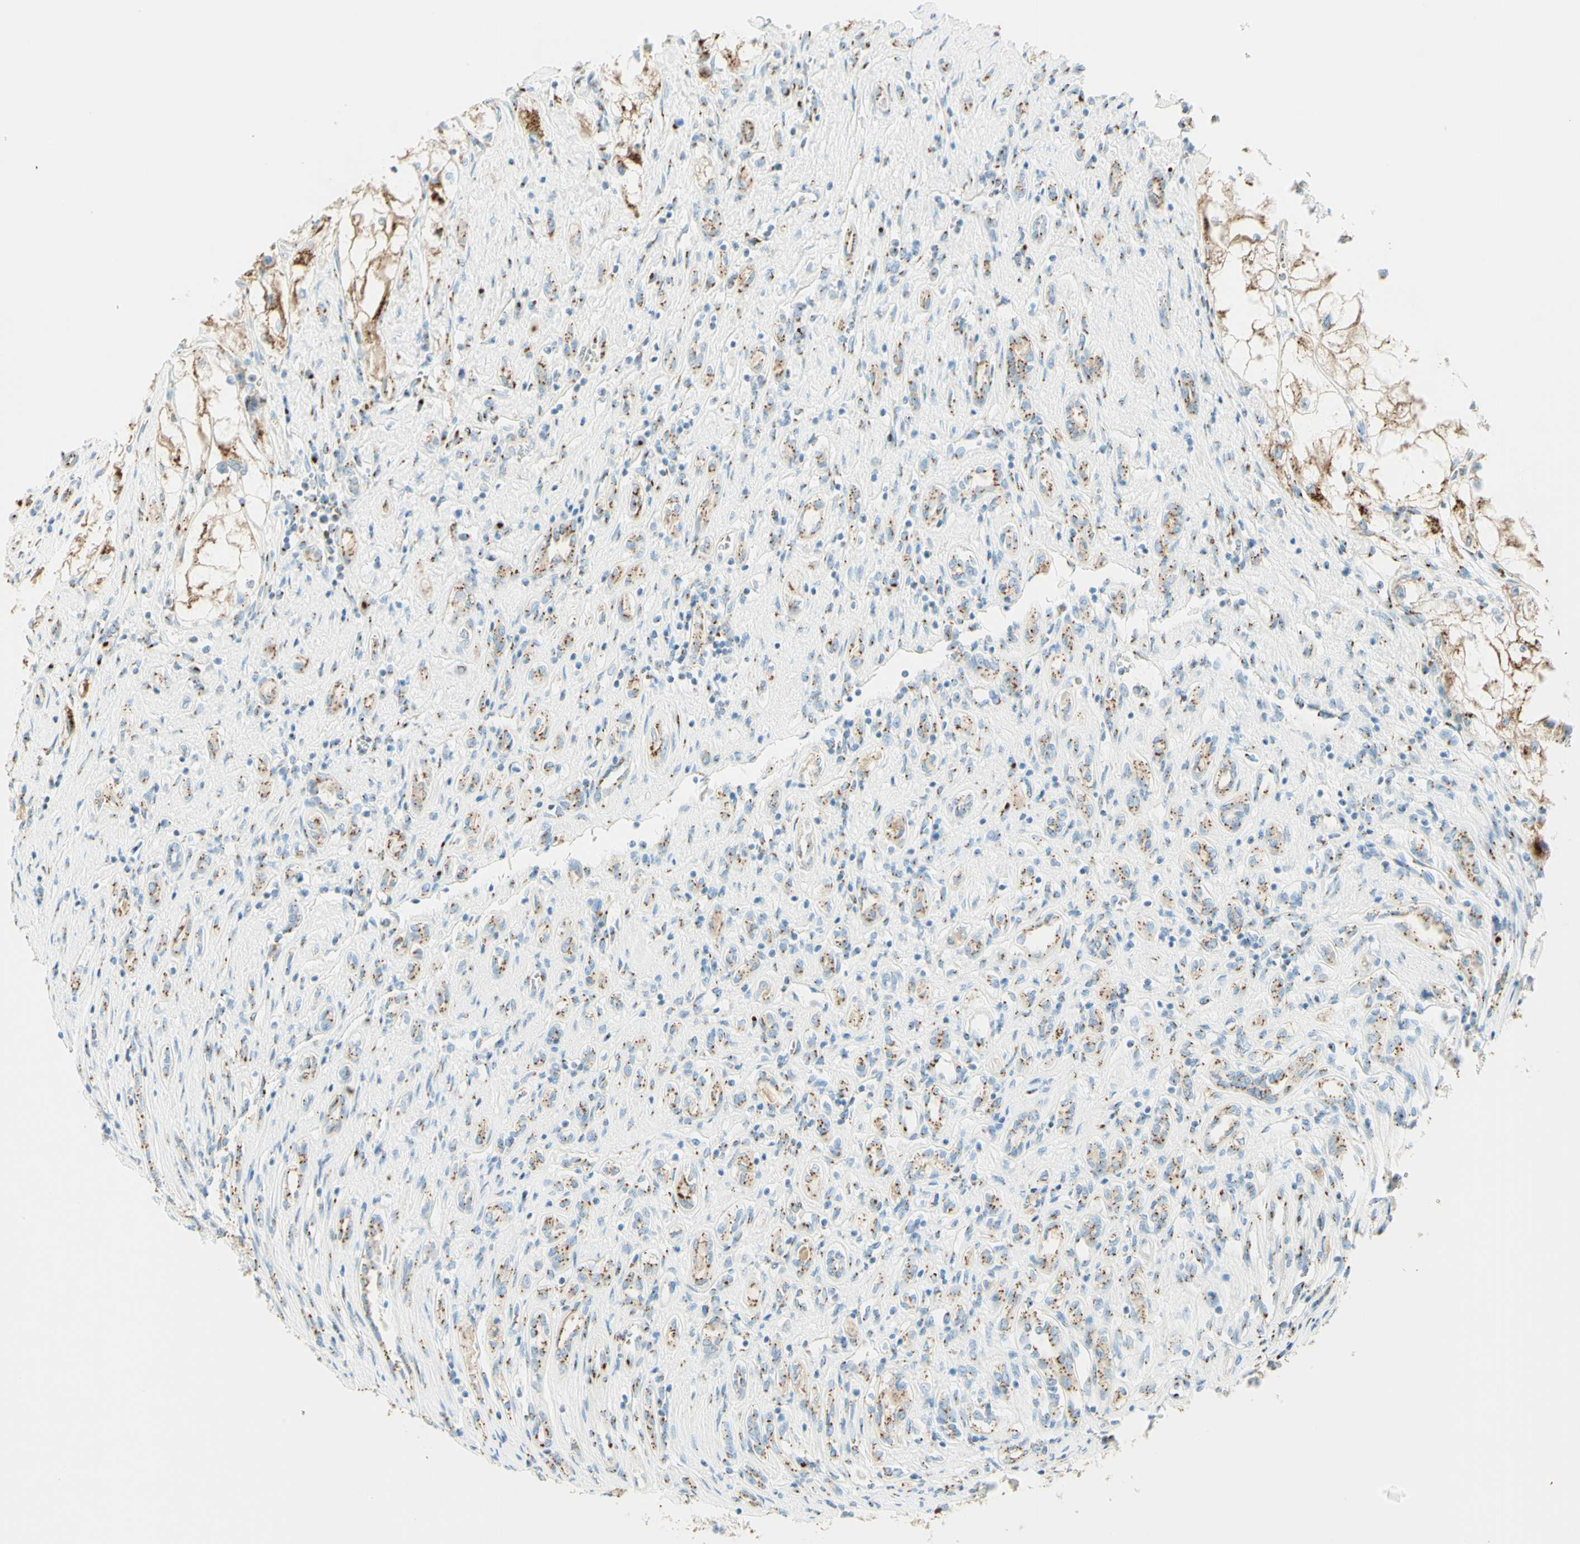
{"staining": {"intensity": "moderate", "quantity": ">75%", "location": "cytoplasmic/membranous"}, "tissue": "renal cancer", "cell_type": "Tumor cells", "image_type": "cancer", "snomed": [{"axis": "morphology", "description": "Adenocarcinoma, NOS"}, {"axis": "topography", "description": "Kidney"}], "caption": "Protein positivity by immunohistochemistry shows moderate cytoplasmic/membranous positivity in approximately >75% of tumor cells in renal adenocarcinoma. Using DAB (3,3'-diaminobenzidine) (brown) and hematoxylin (blue) stains, captured at high magnification using brightfield microscopy.", "gene": "GOLGB1", "patient": {"sex": "female", "age": 70}}